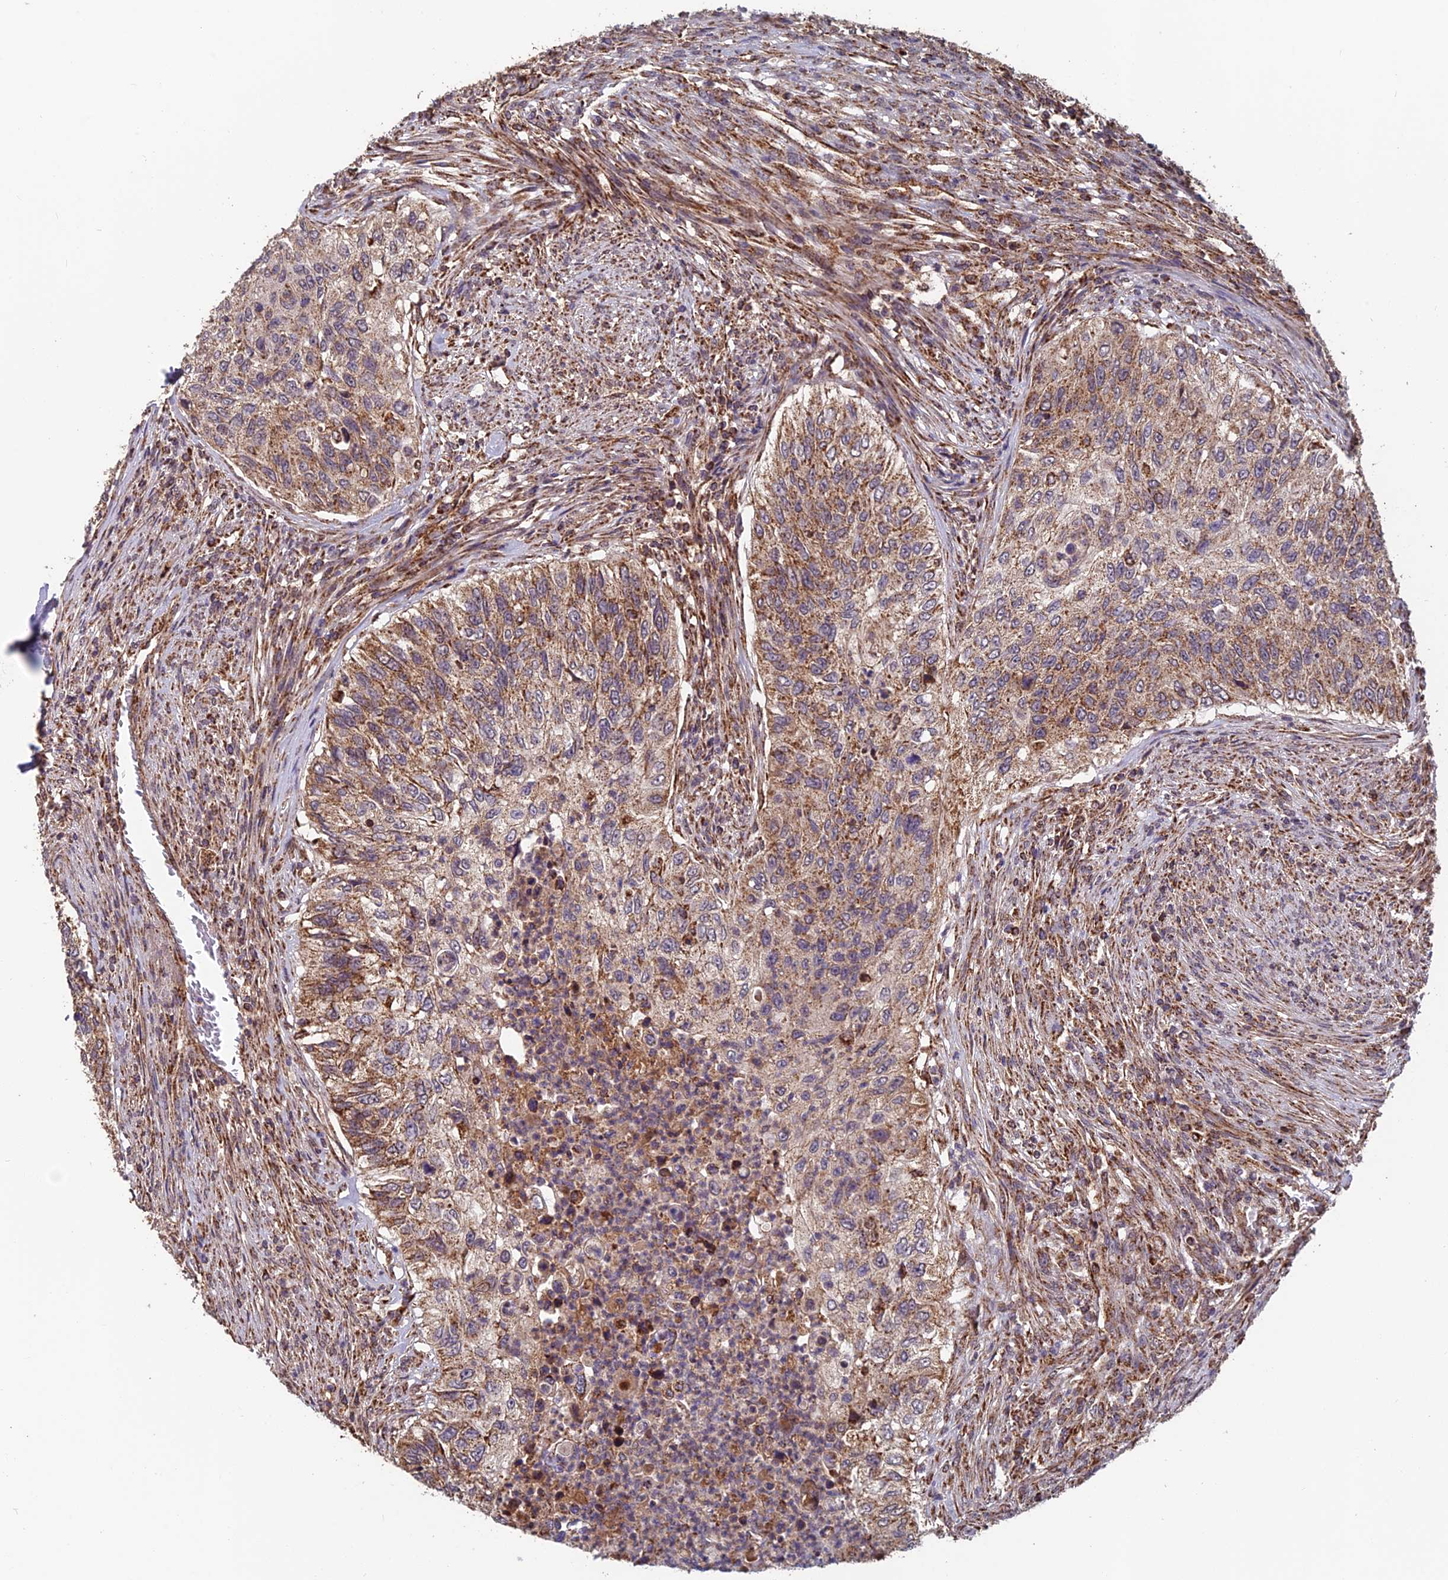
{"staining": {"intensity": "moderate", "quantity": ">75%", "location": "cytoplasmic/membranous"}, "tissue": "urothelial cancer", "cell_type": "Tumor cells", "image_type": "cancer", "snomed": [{"axis": "morphology", "description": "Urothelial carcinoma, High grade"}, {"axis": "topography", "description": "Urinary bladder"}], "caption": "An immunohistochemistry (IHC) histopathology image of tumor tissue is shown. Protein staining in brown labels moderate cytoplasmic/membranous positivity in urothelial cancer within tumor cells.", "gene": "CCDC15", "patient": {"sex": "female", "age": 60}}